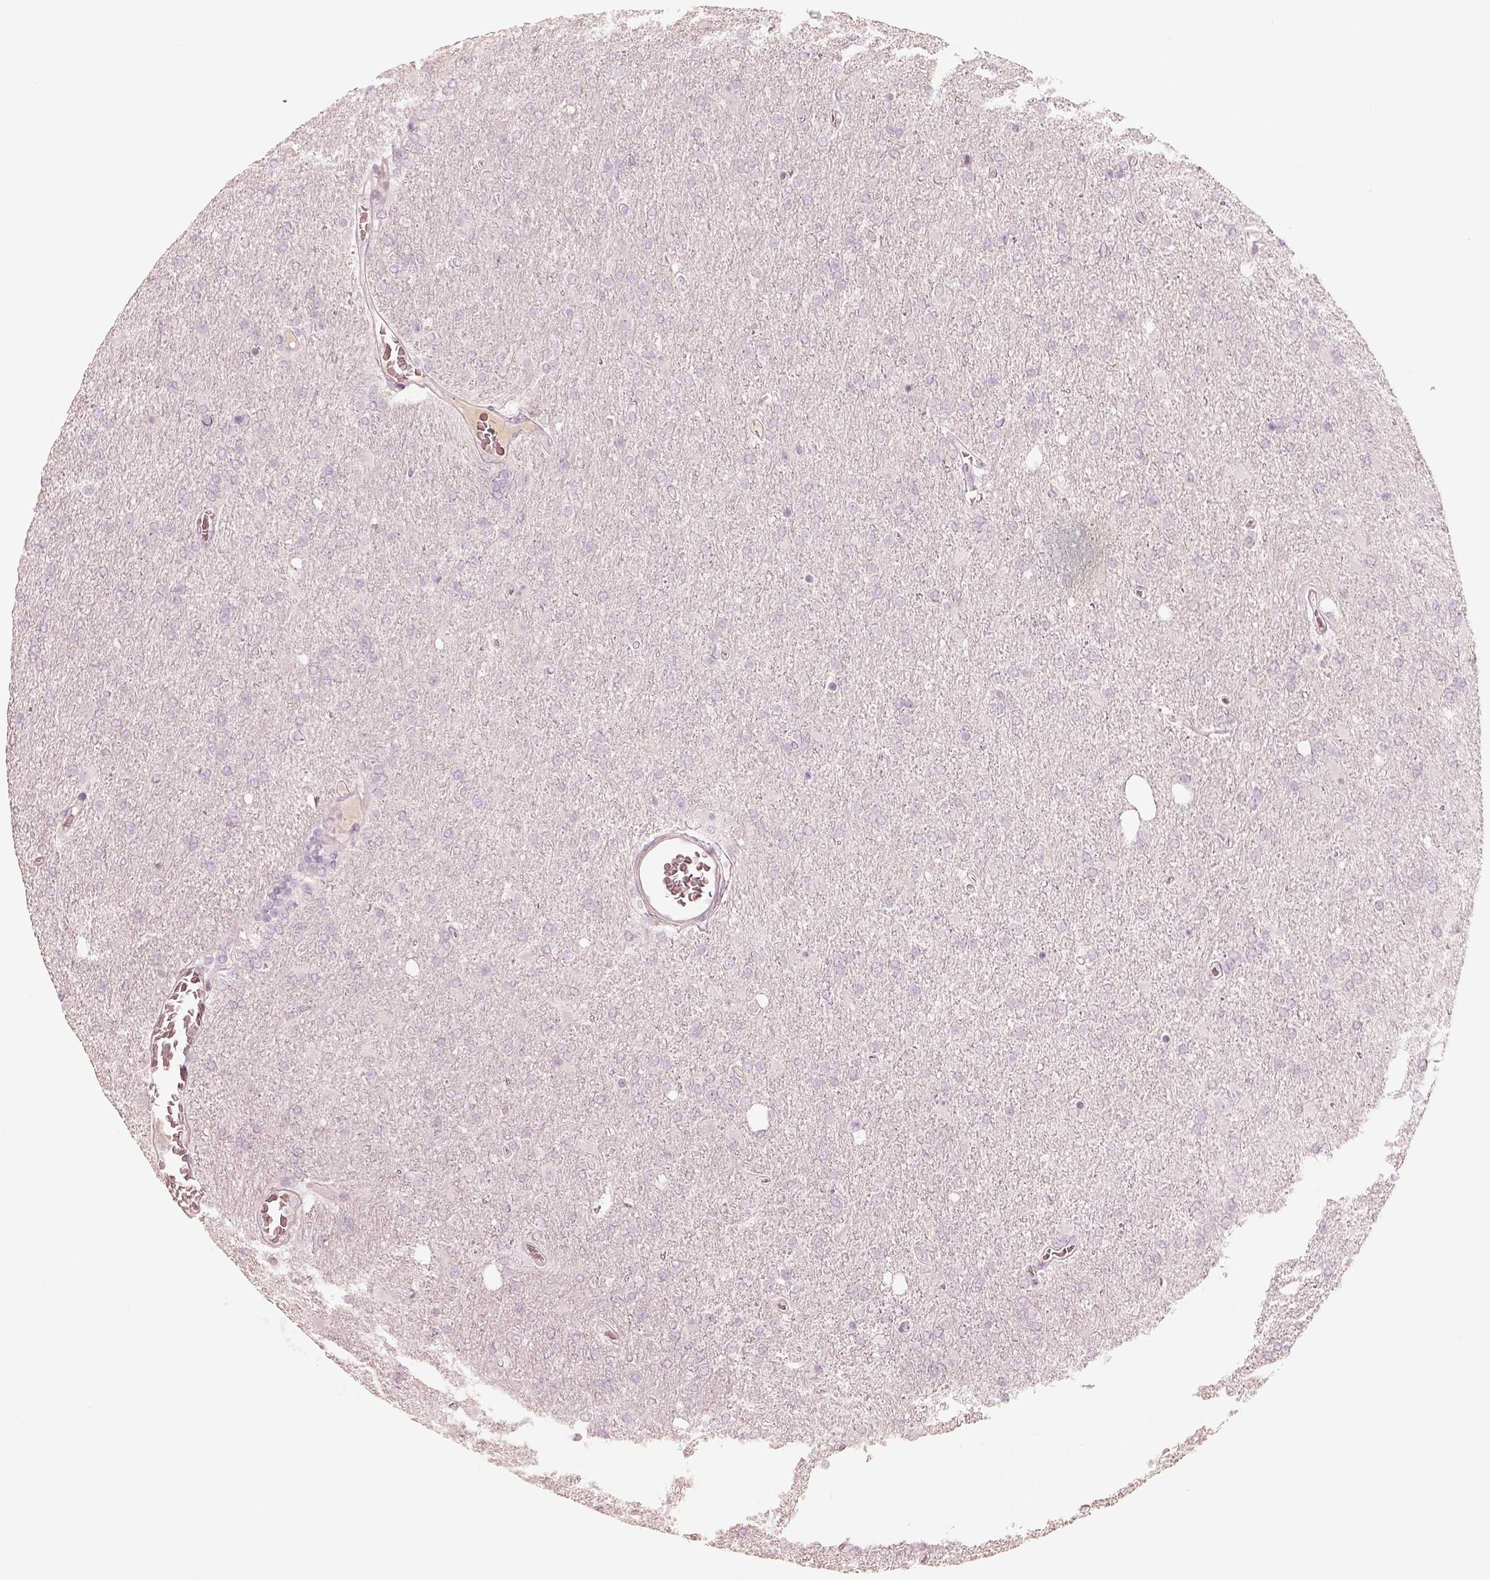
{"staining": {"intensity": "negative", "quantity": "none", "location": "none"}, "tissue": "glioma", "cell_type": "Tumor cells", "image_type": "cancer", "snomed": [{"axis": "morphology", "description": "Glioma, malignant, High grade"}, {"axis": "topography", "description": "Cerebral cortex"}], "caption": "Micrograph shows no protein expression in tumor cells of glioma tissue.", "gene": "KRT82", "patient": {"sex": "male", "age": 70}}